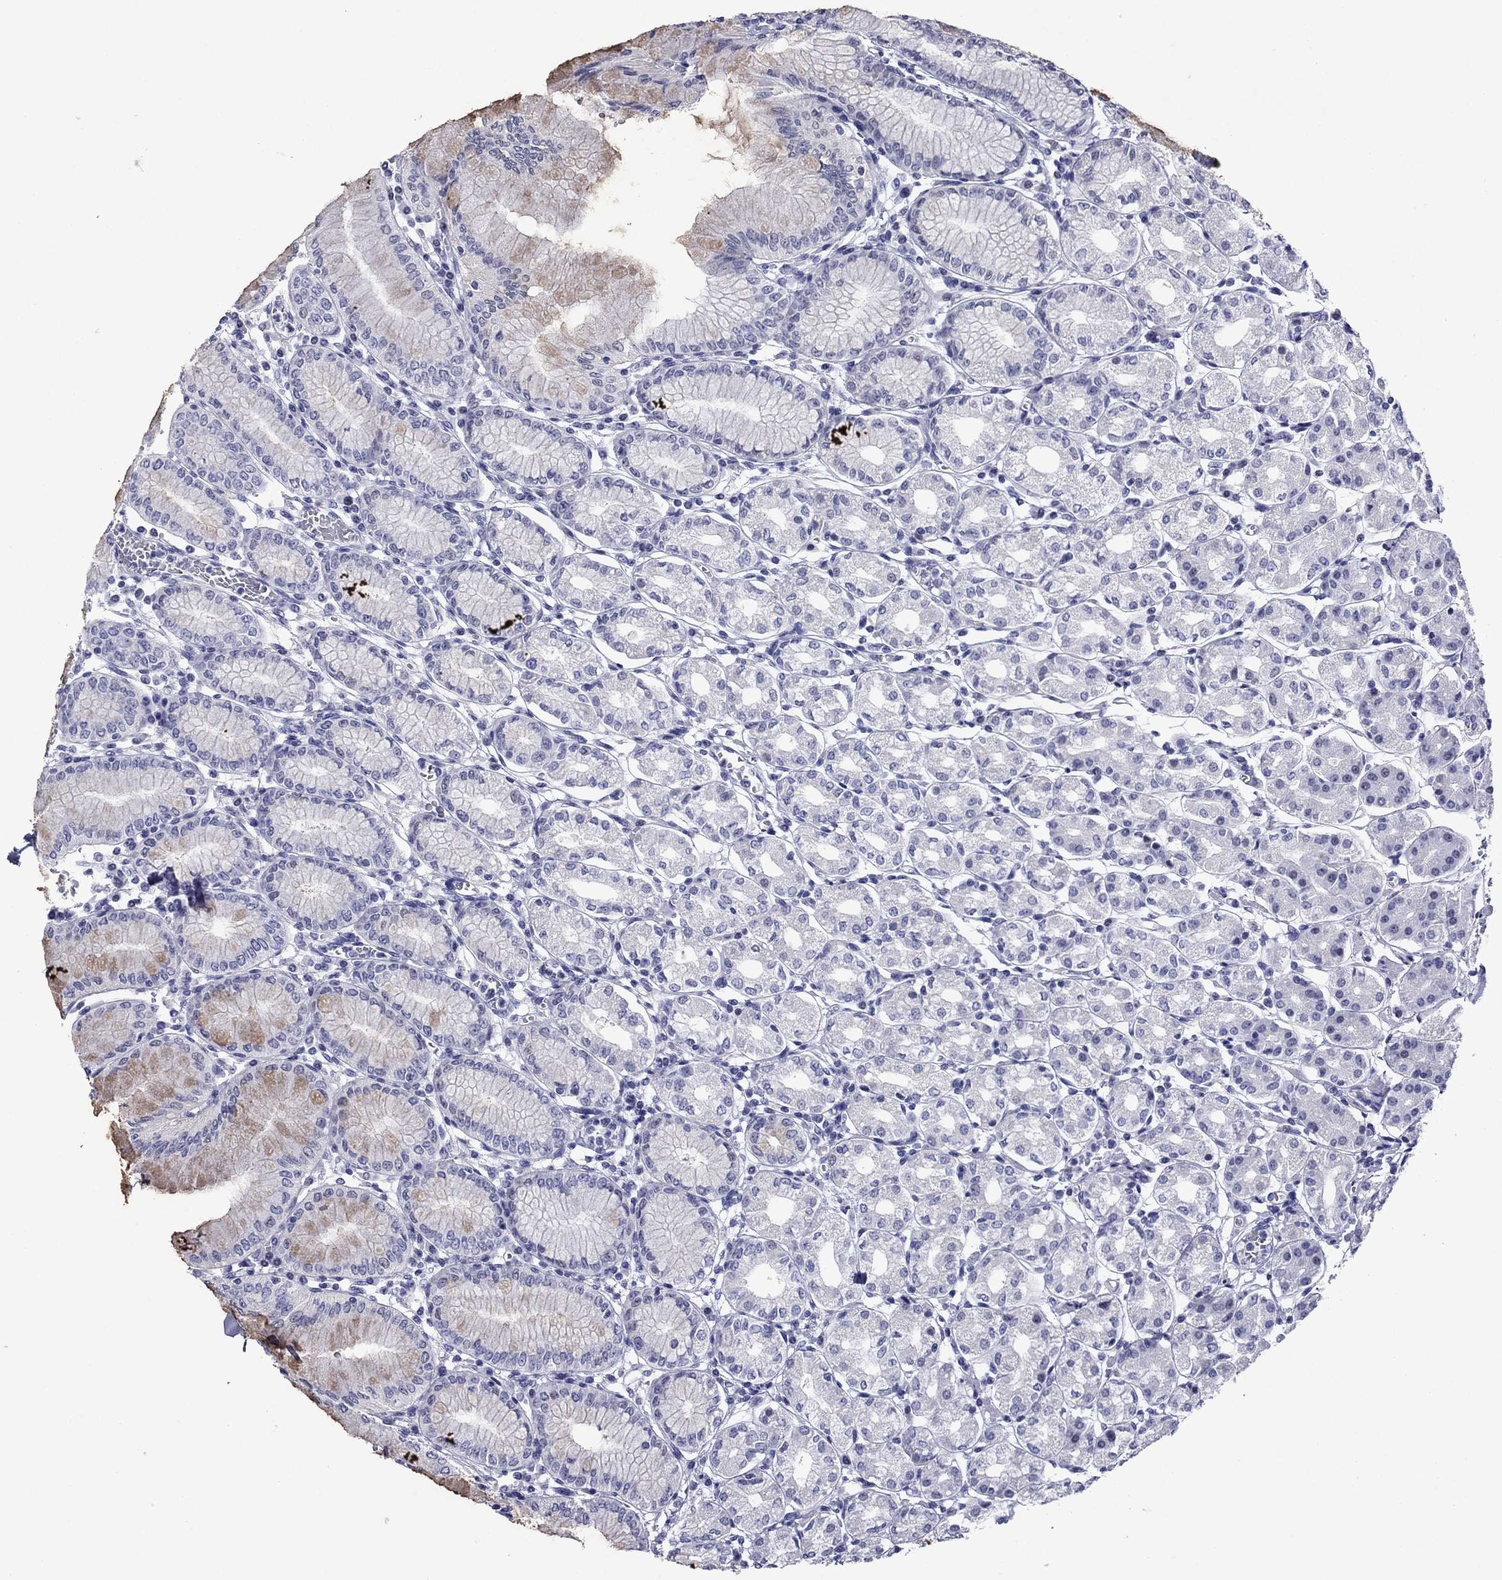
{"staining": {"intensity": "weak", "quantity": "25%-75%", "location": "cytoplasmic/membranous"}, "tissue": "stomach", "cell_type": "Glandular cells", "image_type": "normal", "snomed": [{"axis": "morphology", "description": "Normal tissue, NOS"}, {"axis": "topography", "description": "Skeletal muscle"}, {"axis": "topography", "description": "Stomach"}], "caption": "IHC (DAB (3,3'-diaminobenzidine)) staining of unremarkable stomach demonstrates weak cytoplasmic/membranous protein staining in about 25%-75% of glandular cells.", "gene": "PIWIL1", "patient": {"sex": "female", "age": 57}}